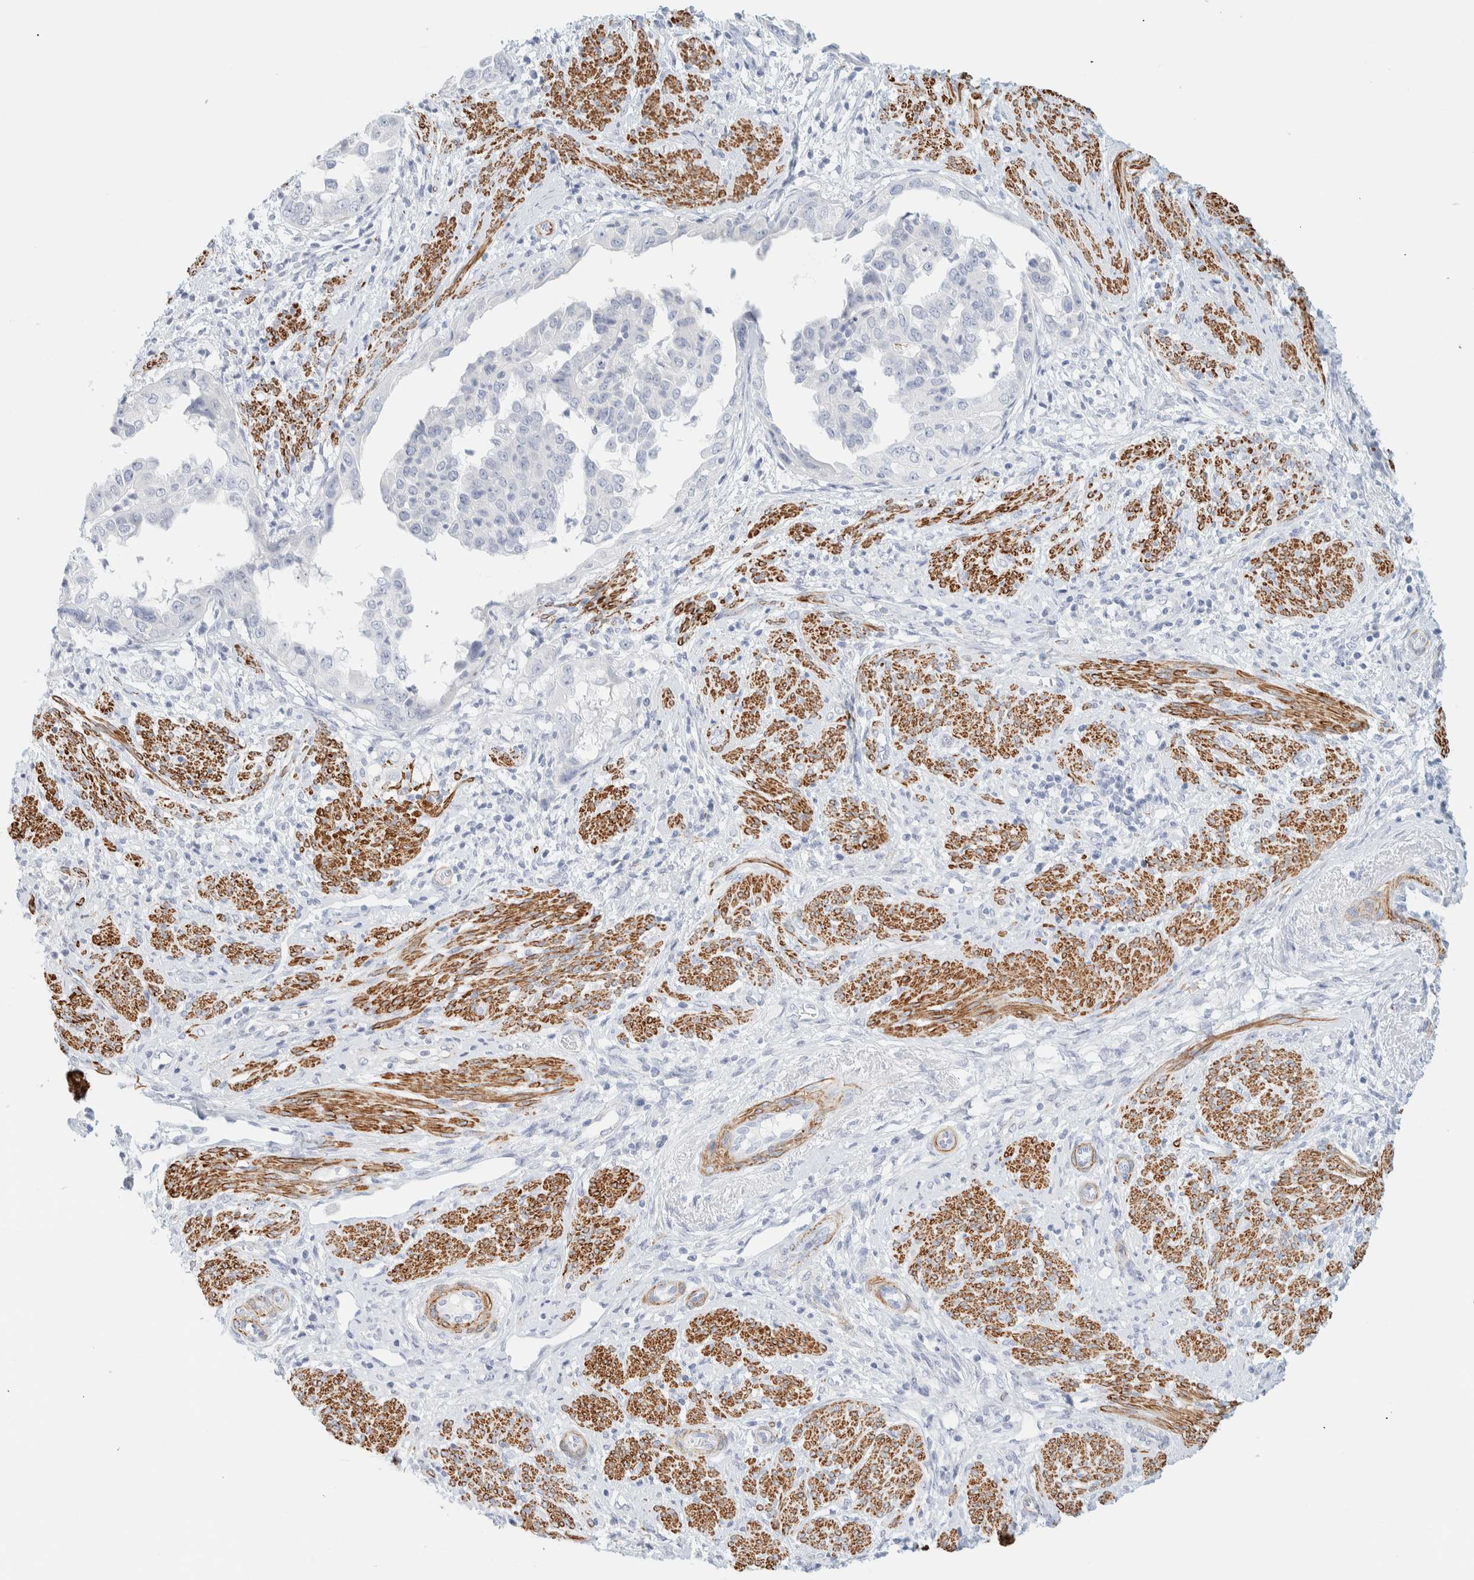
{"staining": {"intensity": "negative", "quantity": "none", "location": "none"}, "tissue": "endometrial cancer", "cell_type": "Tumor cells", "image_type": "cancer", "snomed": [{"axis": "morphology", "description": "Adenocarcinoma, NOS"}, {"axis": "topography", "description": "Endometrium"}], "caption": "The photomicrograph reveals no staining of tumor cells in endometrial adenocarcinoma. (DAB IHC with hematoxylin counter stain).", "gene": "AFMID", "patient": {"sex": "female", "age": 85}}